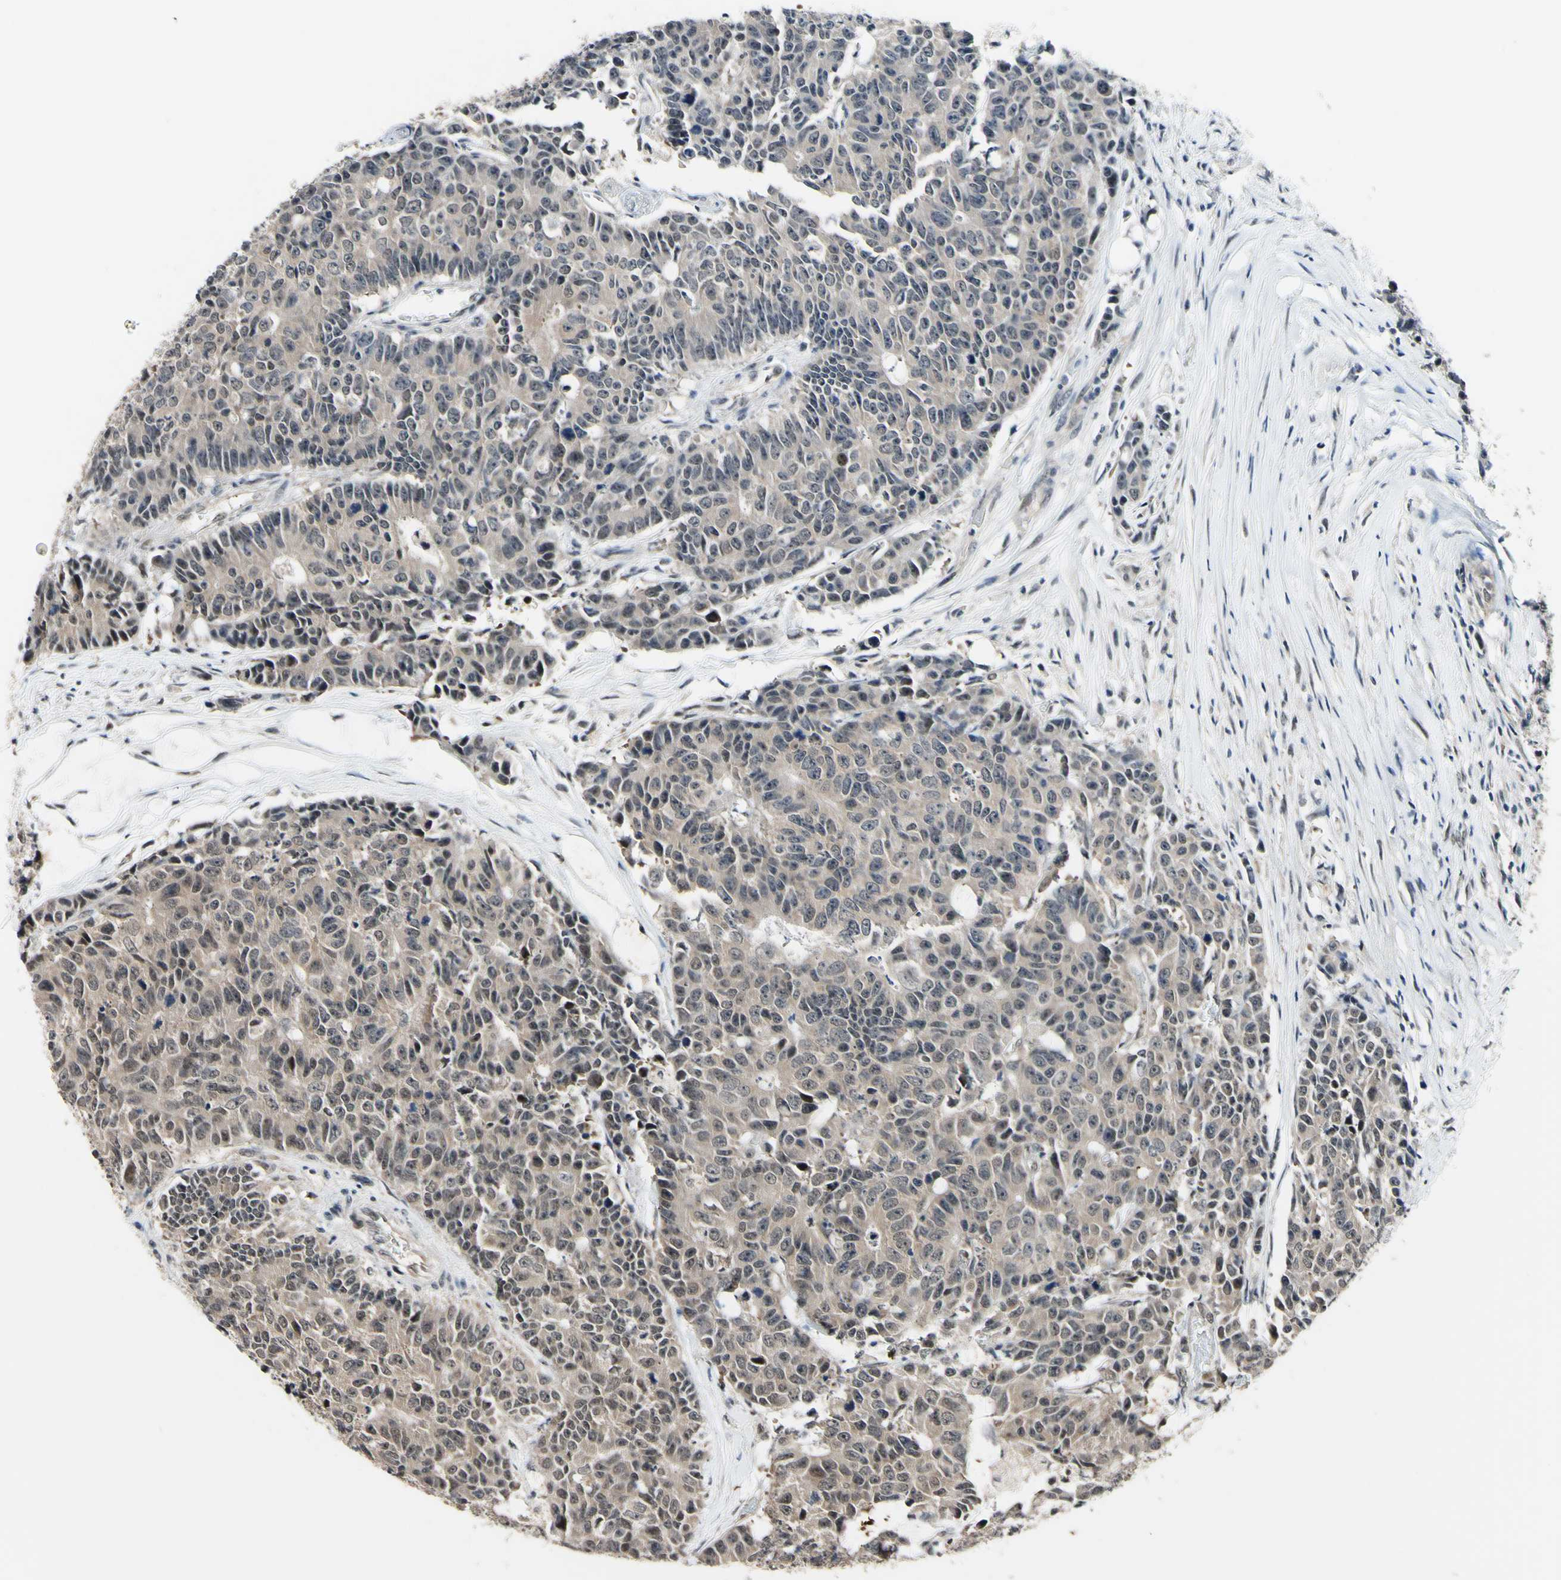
{"staining": {"intensity": "weak", "quantity": ">75%", "location": "cytoplasmic/membranous"}, "tissue": "colorectal cancer", "cell_type": "Tumor cells", "image_type": "cancer", "snomed": [{"axis": "morphology", "description": "Adenocarcinoma, NOS"}, {"axis": "topography", "description": "Colon"}], "caption": "Tumor cells demonstrate low levels of weak cytoplasmic/membranous positivity in about >75% of cells in colorectal cancer.", "gene": "PSMD10", "patient": {"sex": "female", "age": 86}}